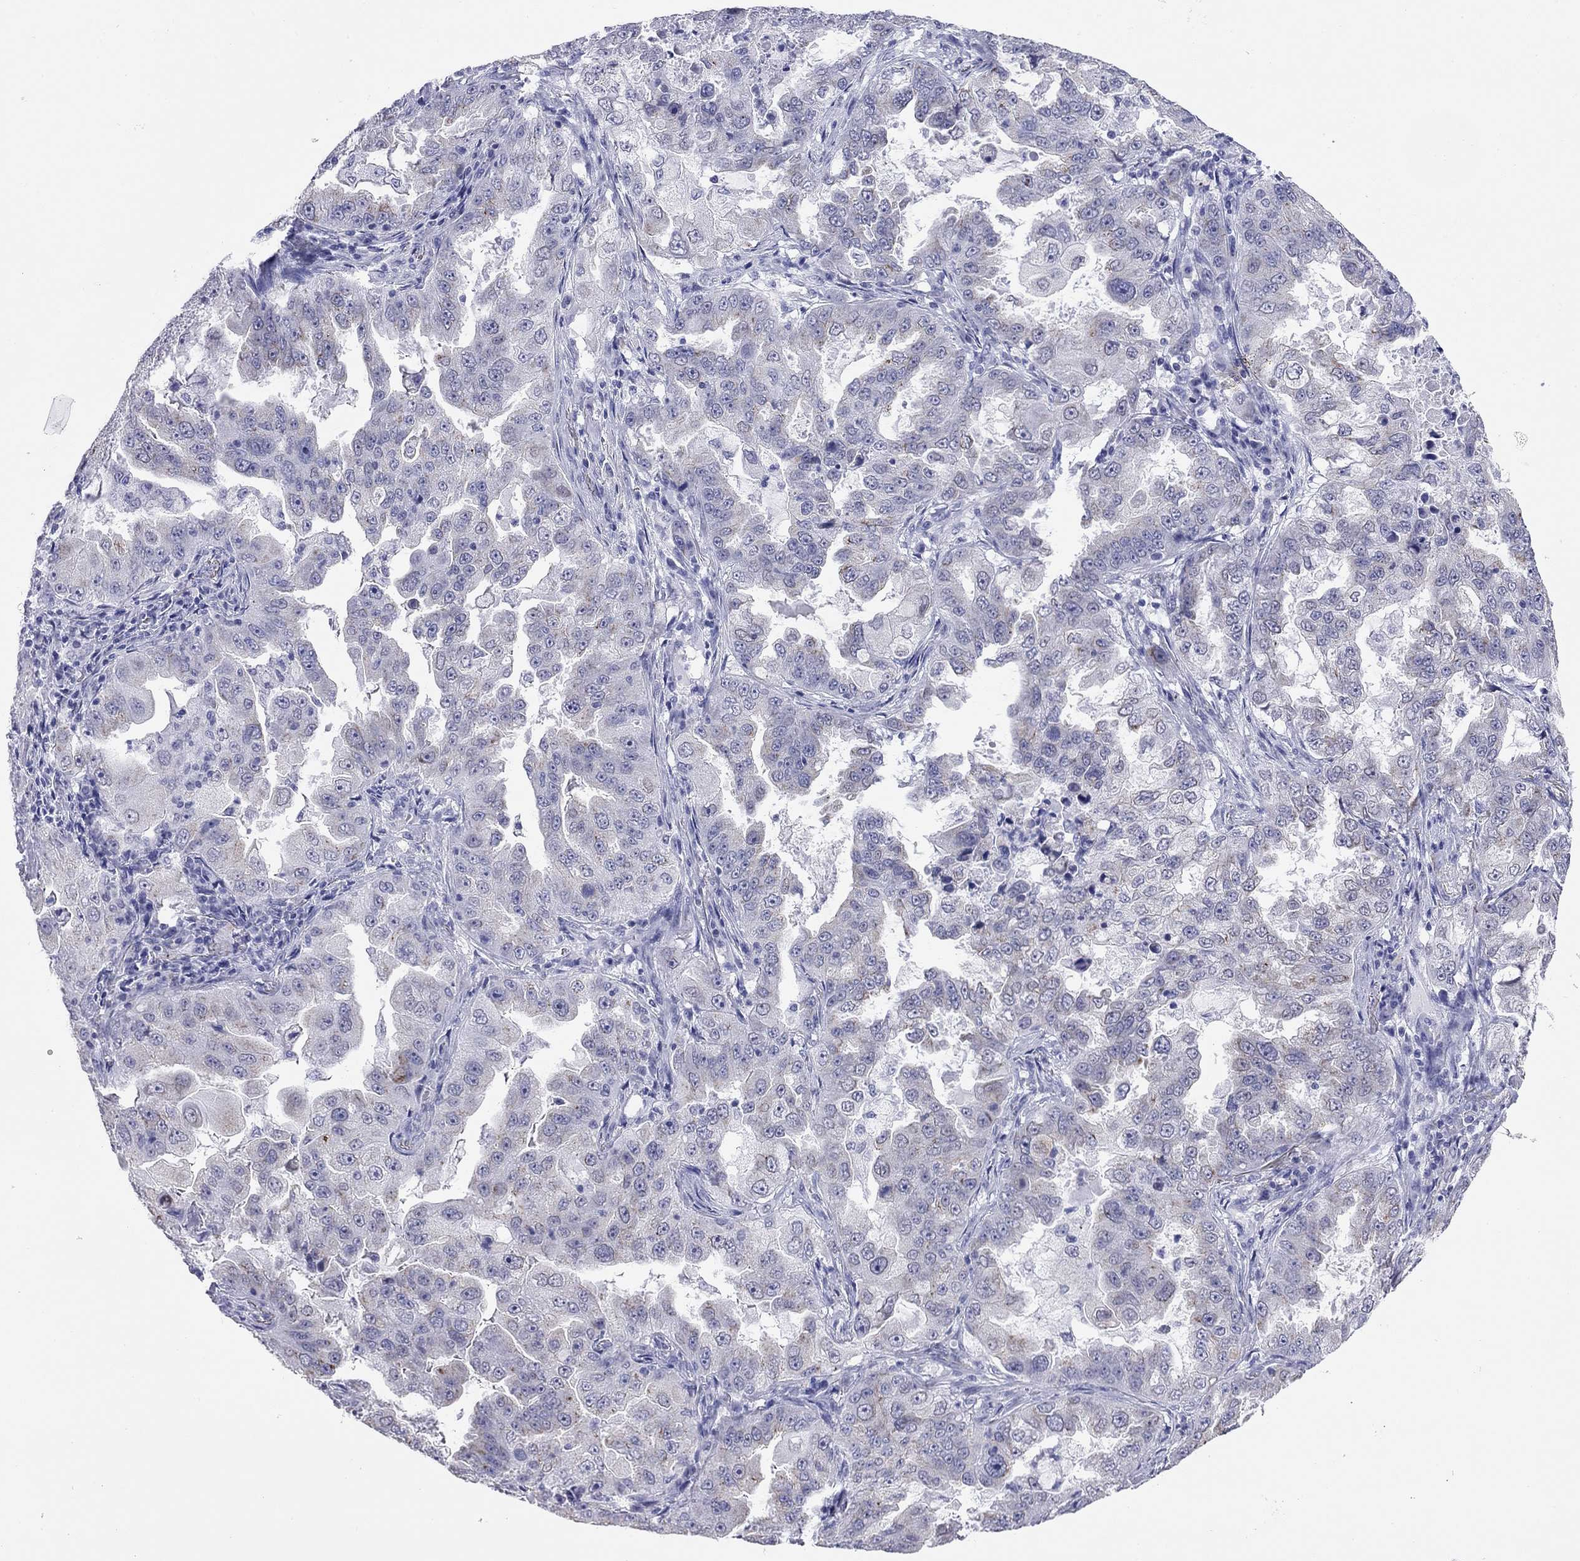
{"staining": {"intensity": "weak", "quantity": "<25%", "location": "cytoplasmic/membranous"}, "tissue": "lung cancer", "cell_type": "Tumor cells", "image_type": "cancer", "snomed": [{"axis": "morphology", "description": "Adenocarcinoma, NOS"}, {"axis": "topography", "description": "Lung"}], "caption": "Immunohistochemistry (IHC) of human lung cancer (adenocarcinoma) shows no expression in tumor cells. Brightfield microscopy of immunohistochemistry stained with DAB (3,3'-diaminobenzidine) (brown) and hematoxylin (blue), captured at high magnification.", "gene": "ARMC12", "patient": {"sex": "female", "age": 61}}